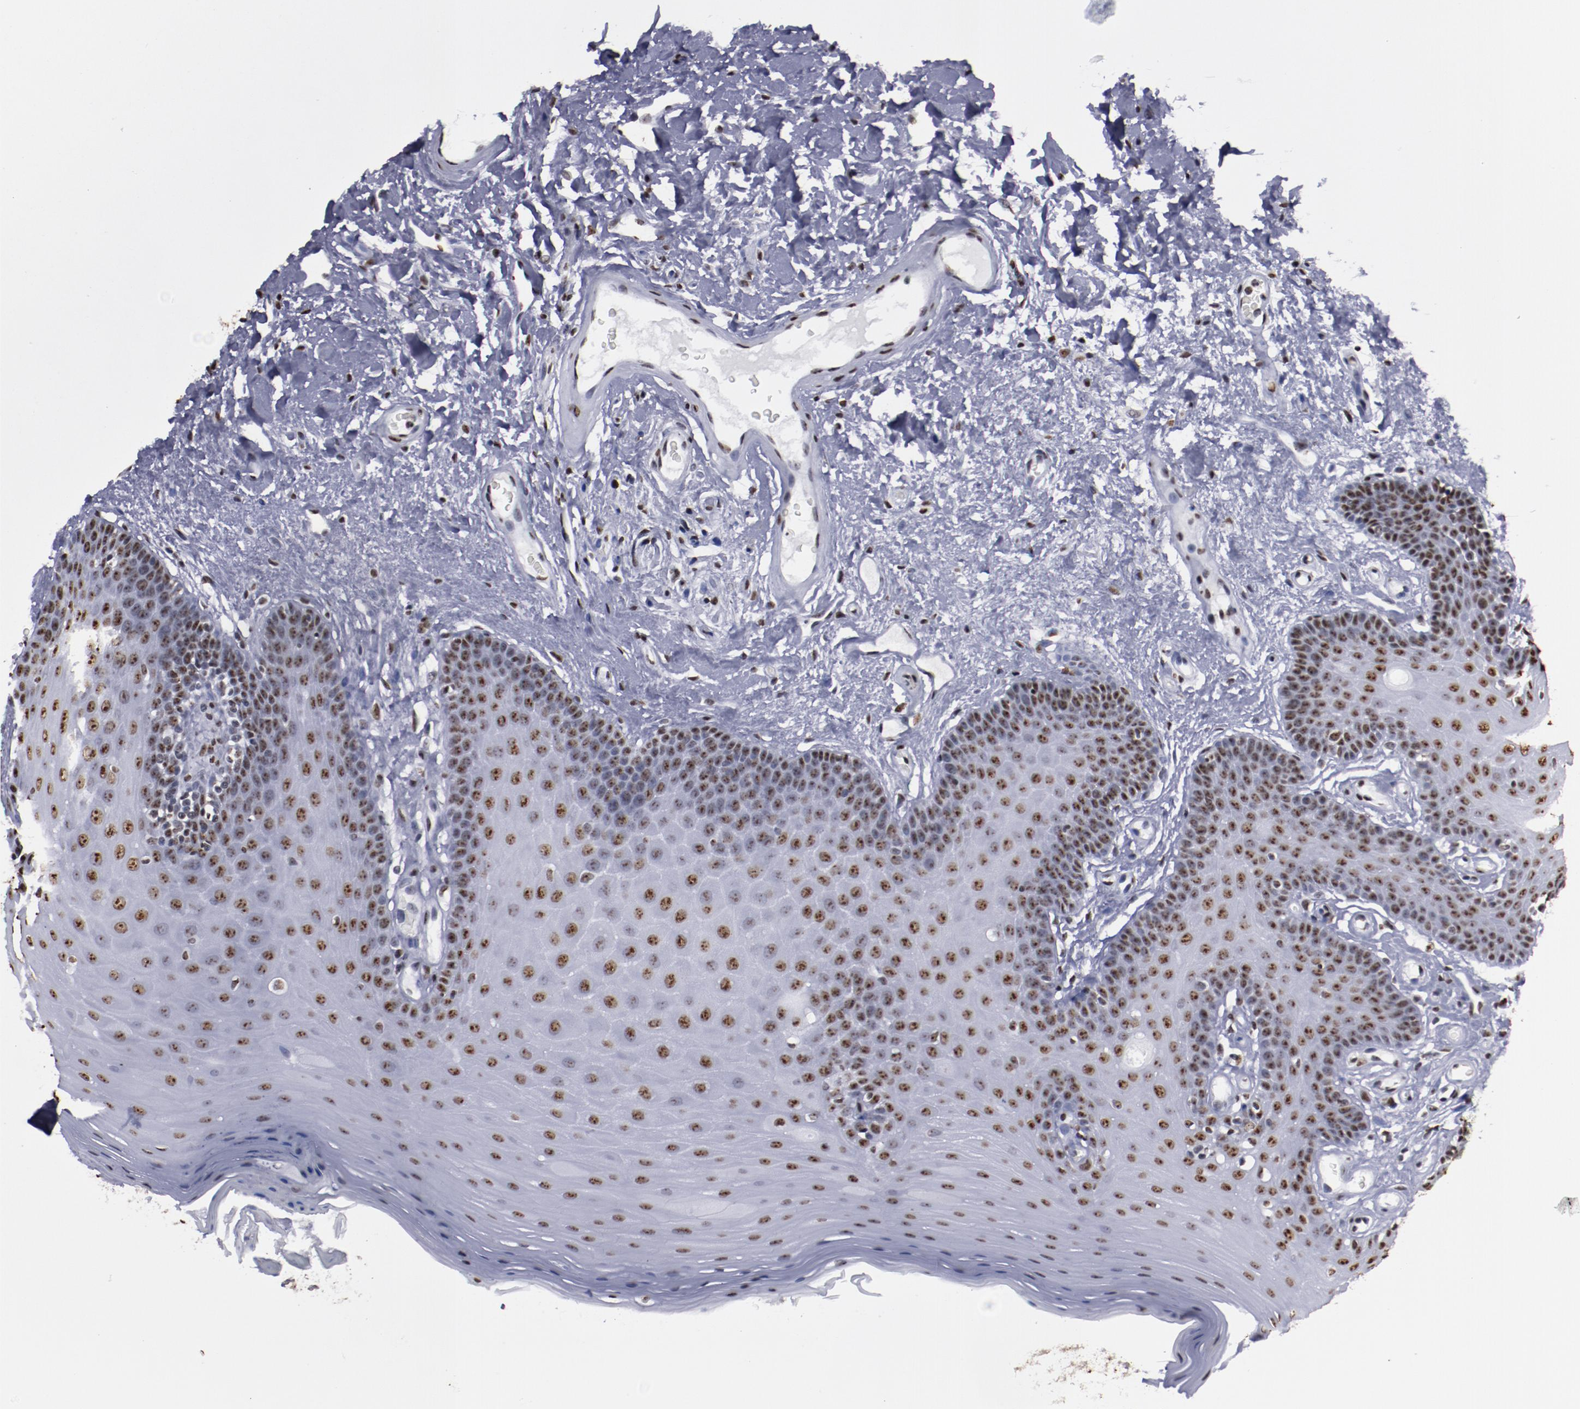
{"staining": {"intensity": "strong", "quantity": ">75%", "location": "nuclear"}, "tissue": "oral mucosa", "cell_type": "Squamous epithelial cells", "image_type": "normal", "snomed": [{"axis": "morphology", "description": "Normal tissue, NOS"}, {"axis": "morphology", "description": "Squamous cell carcinoma, NOS"}, {"axis": "topography", "description": "Skeletal muscle"}, {"axis": "topography", "description": "Oral tissue"}, {"axis": "topography", "description": "Head-Neck"}], "caption": "Human oral mucosa stained with a brown dye shows strong nuclear positive expression in approximately >75% of squamous epithelial cells.", "gene": "HNRNPA1L3", "patient": {"sex": "male", "age": 71}}